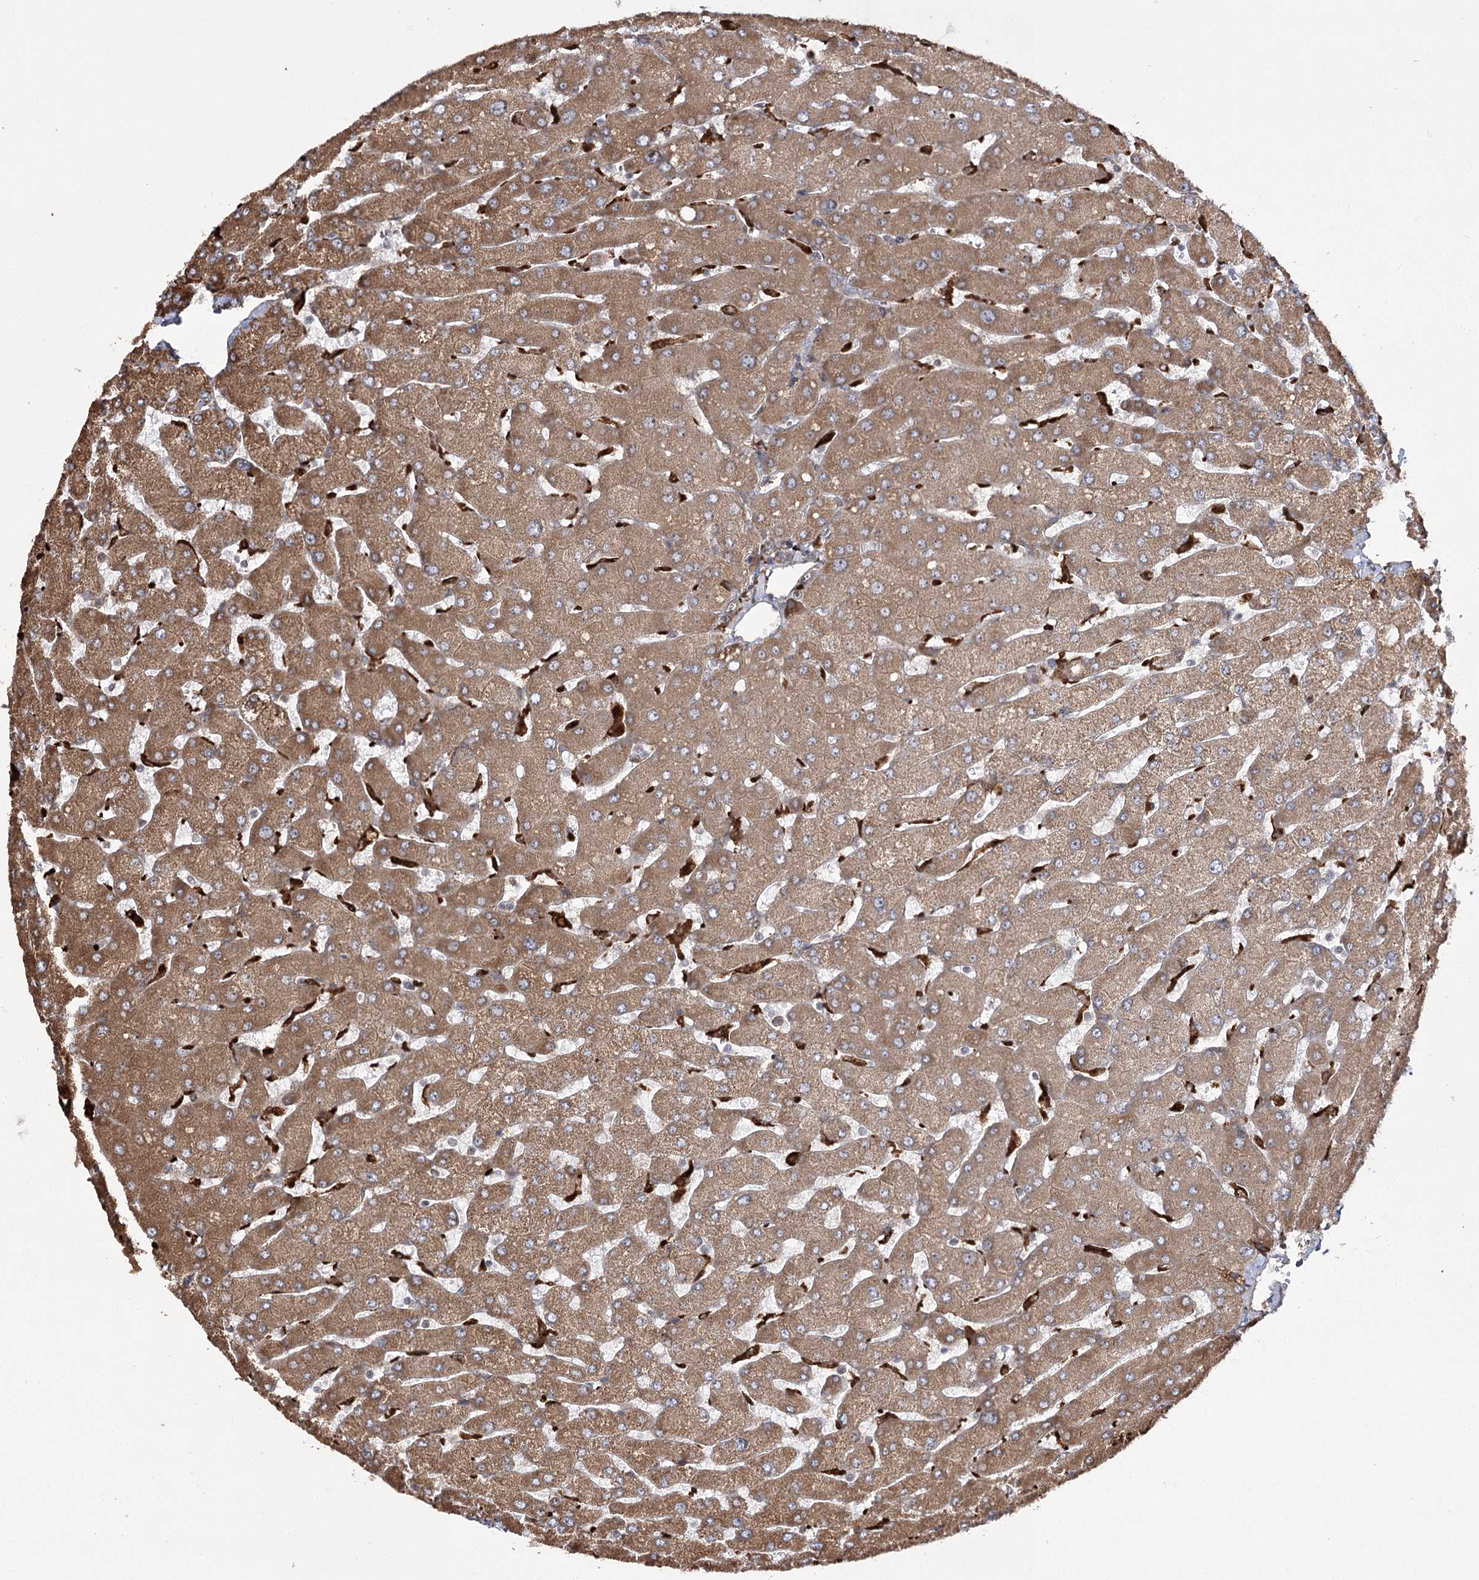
{"staining": {"intensity": "moderate", "quantity": ">75%", "location": "cytoplasmic/membranous"}, "tissue": "liver", "cell_type": "Hepatocytes", "image_type": "normal", "snomed": [{"axis": "morphology", "description": "Normal tissue, NOS"}, {"axis": "topography", "description": "Liver"}], "caption": "Immunohistochemical staining of normal human liver demonstrates >75% levels of moderate cytoplasmic/membranous protein positivity in approximately >75% of hepatocytes.", "gene": "FANCL", "patient": {"sex": "male", "age": 55}}